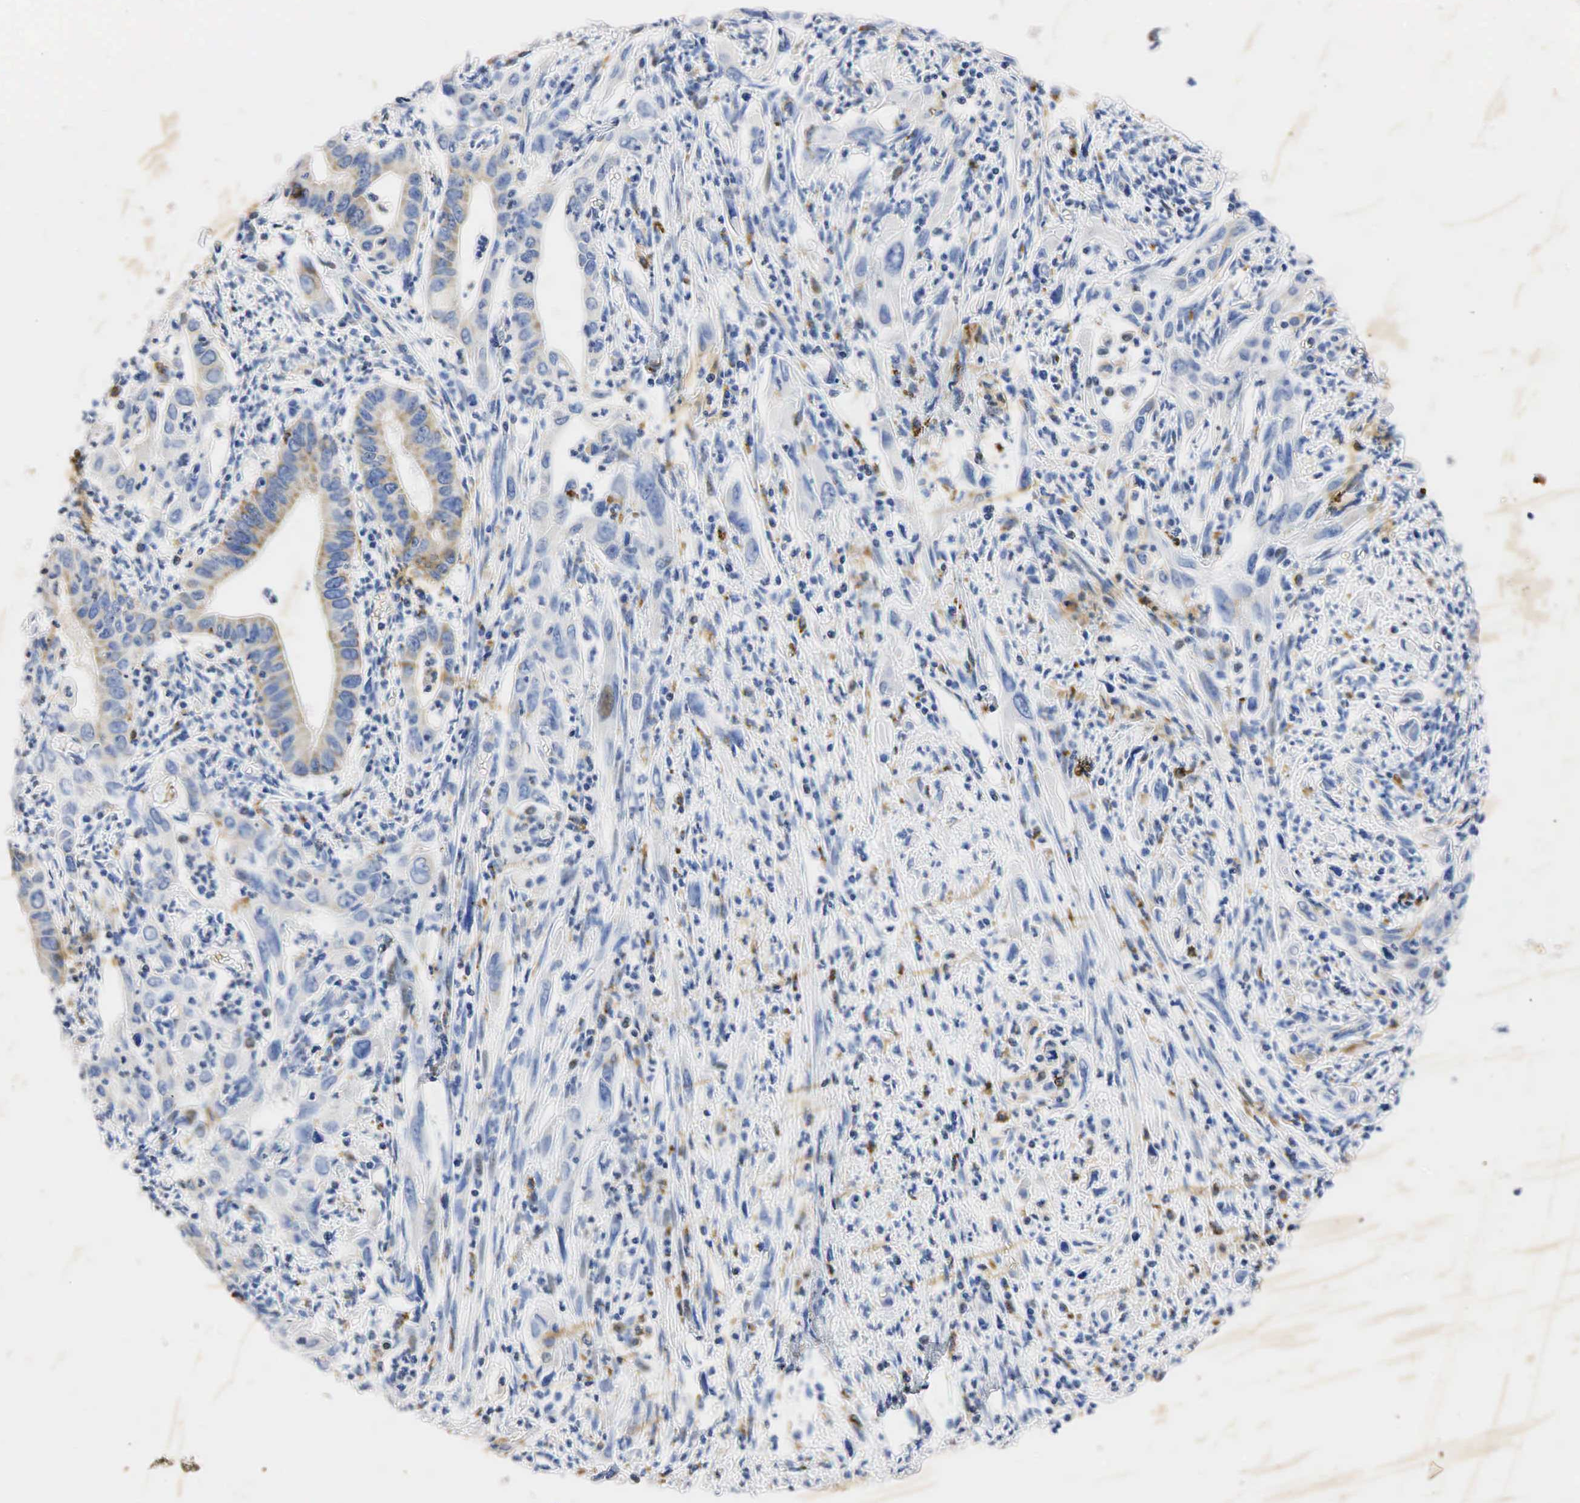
{"staining": {"intensity": "weak", "quantity": "25%-75%", "location": "cytoplasmic/membranous"}, "tissue": "cervical cancer", "cell_type": "Tumor cells", "image_type": "cancer", "snomed": [{"axis": "morphology", "description": "Normal tissue, NOS"}, {"axis": "morphology", "description": "Adenocarcinoma, NOS"}, {"axis": "topography", "description": "Cervix"}], "caption": "Cervical cancer was stained to show a protein in brown. There is low levels of weak cytoplasmic/membranous staining in approximately 25%-75% of tumor cells.", "gene": "SYP", "patient": {"sex": "female", "age": 34}}